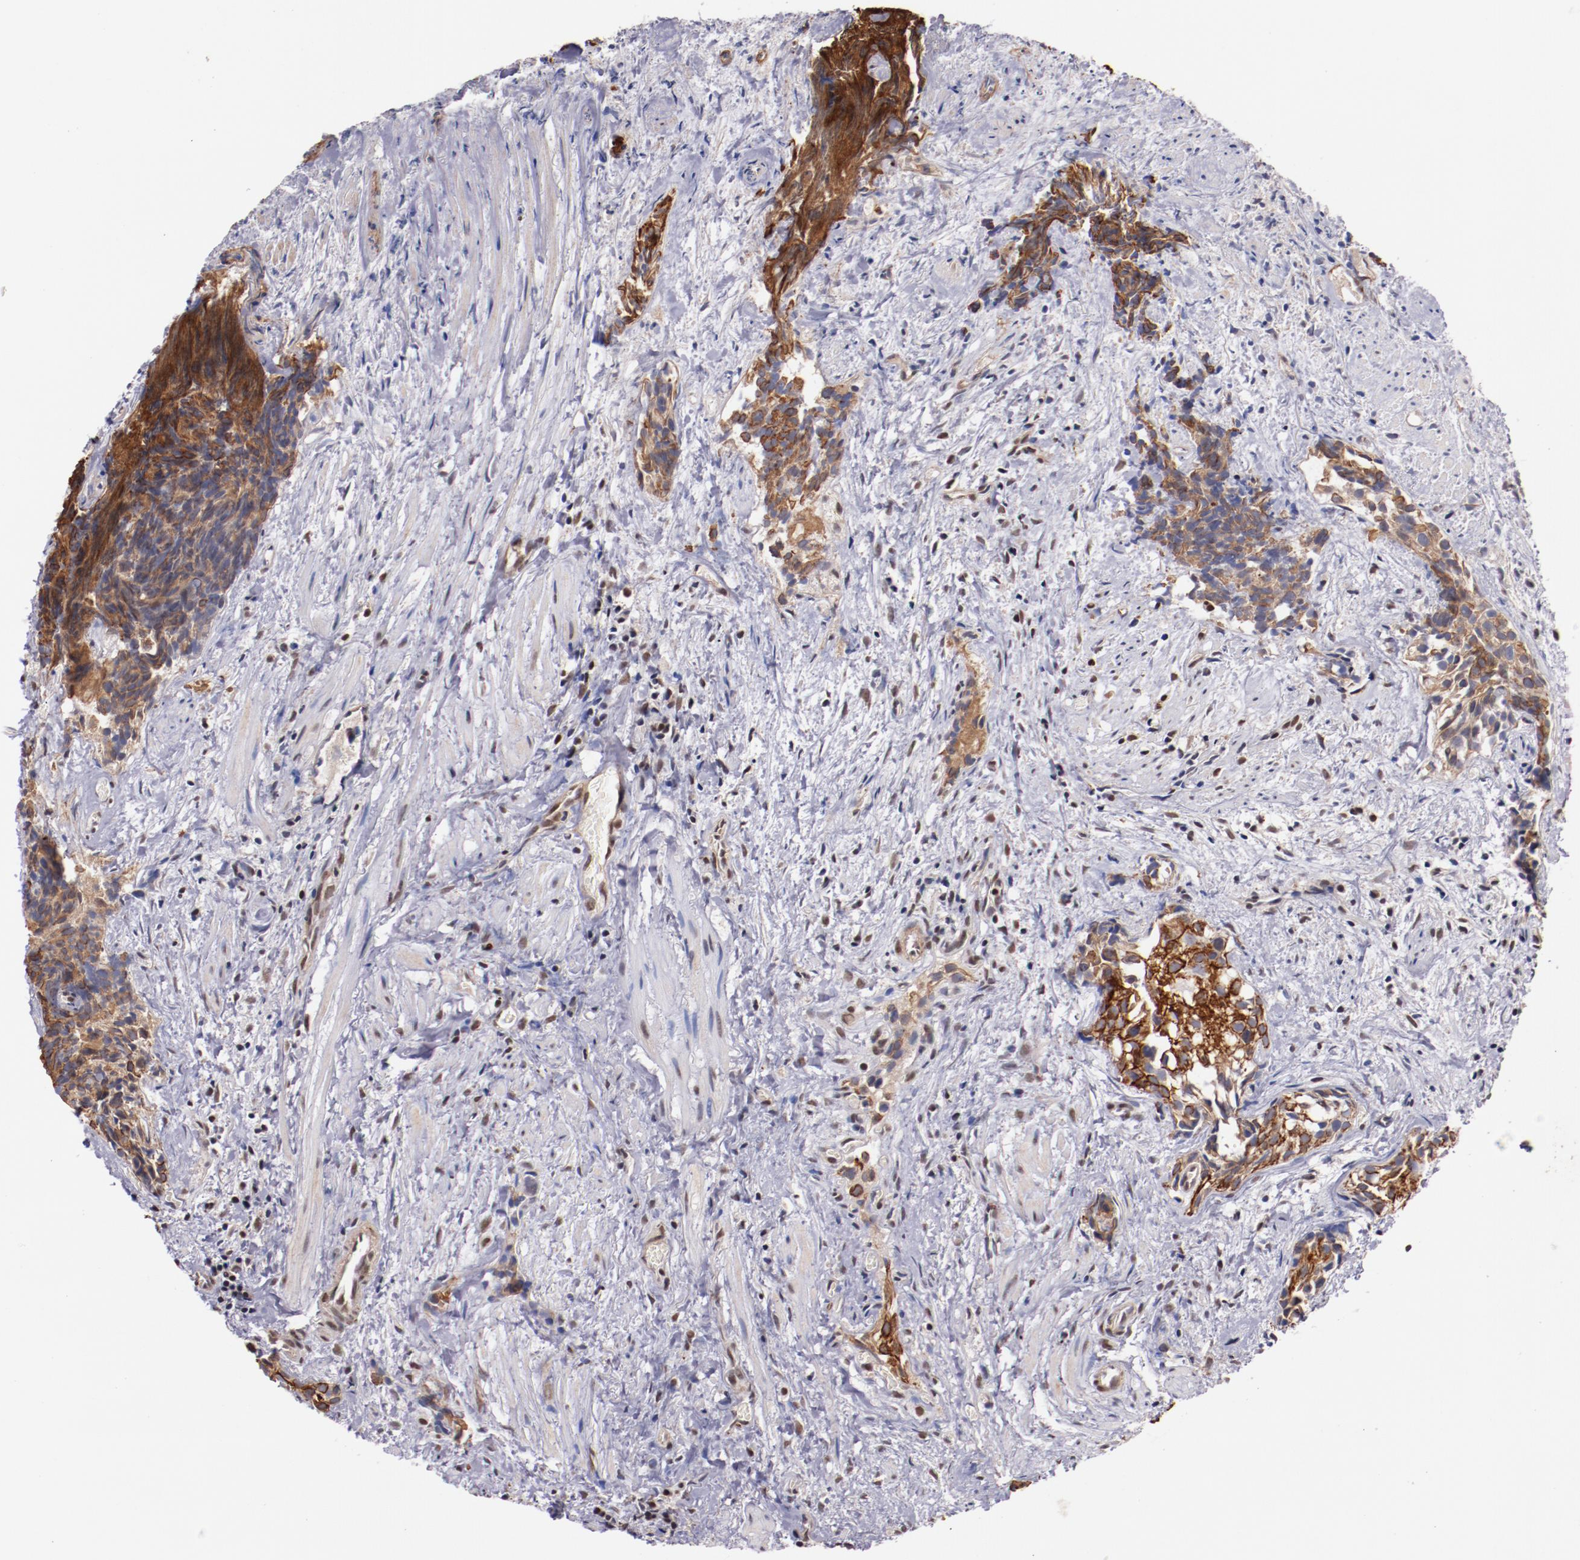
{"staining": {"intensity": "moderate", "quantity": ">75%", "location": "cytoplasmic/membranous"}, "tissue": "urothelial cancer", "cell_type": "Tumor cells", "image_type": "cancer", "snomed": [{"axis": "morphology", "description": "Urothelial carcinoma, High grade"}, {"axis": "topography", "description": "Urinary bladder"}], "caption": "A brown stain shows moderate cytoplasmic/membranous expression of a protein in human urothelial cancer tumor cells.", "gene": "STAG2", "patient": {"sex": "female", "age": 78}}